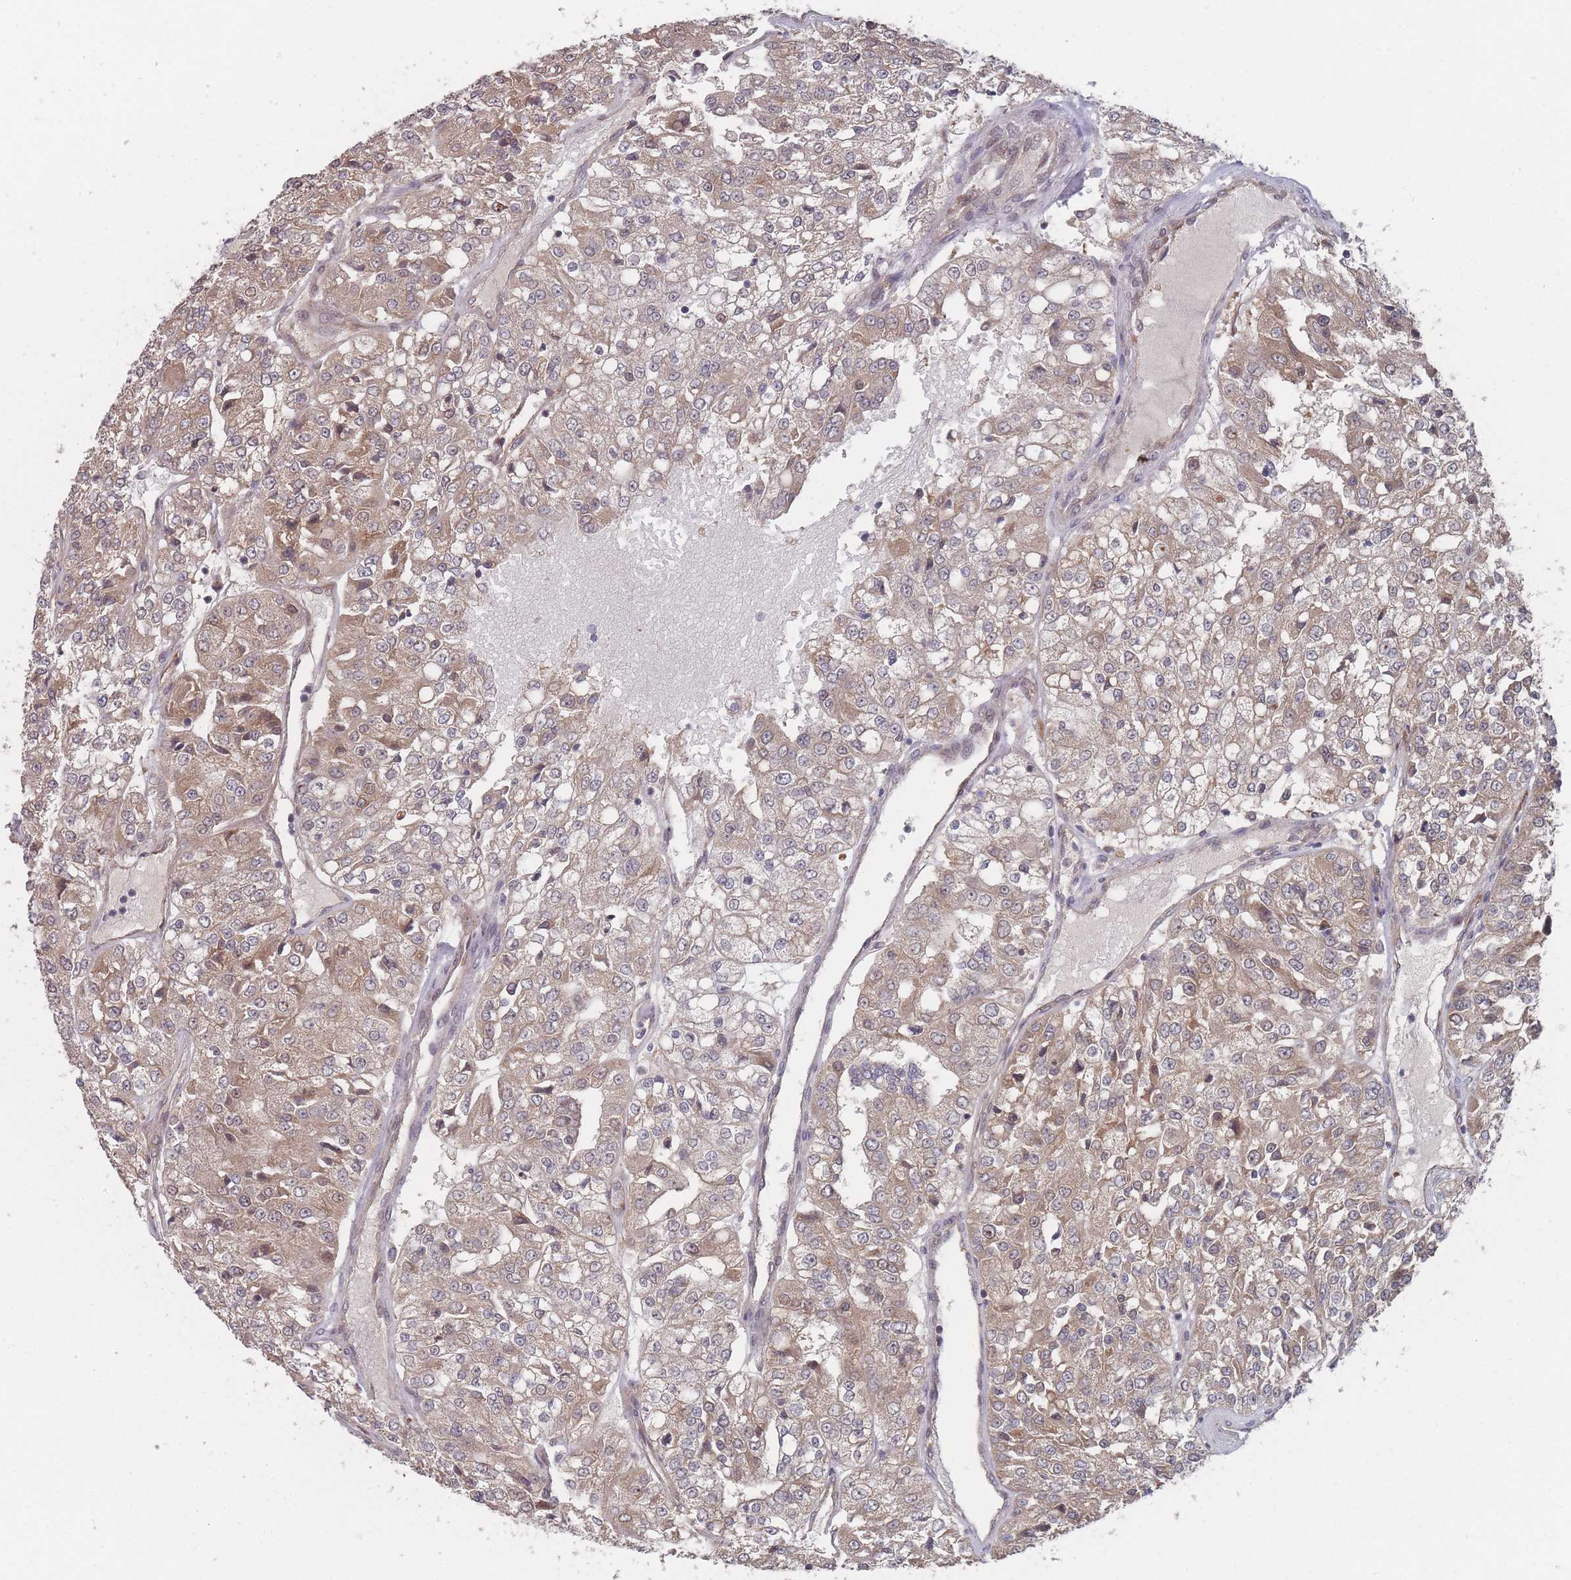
{"staining": {"intensity": "moderate", "quantity": "25%-75%", "location": "cytoplasmic/membranous"}, "tissue": "renal cancer", "cell_type": "Tumor cells", "image_type": "cancer", "snomed": [{"axis": "morphology", "description": "Adenocarcinoma, NOS"}, {"axis": "topography", "description": "Kidney"}], "caption": "Tumor cells display moderate cytoplasmic/membranous staining in approximately 25%-75% of cells in adenocarcinoma (renal).", "gene": "CNTRL", "patient": {"sex": "female", "age": 63}}